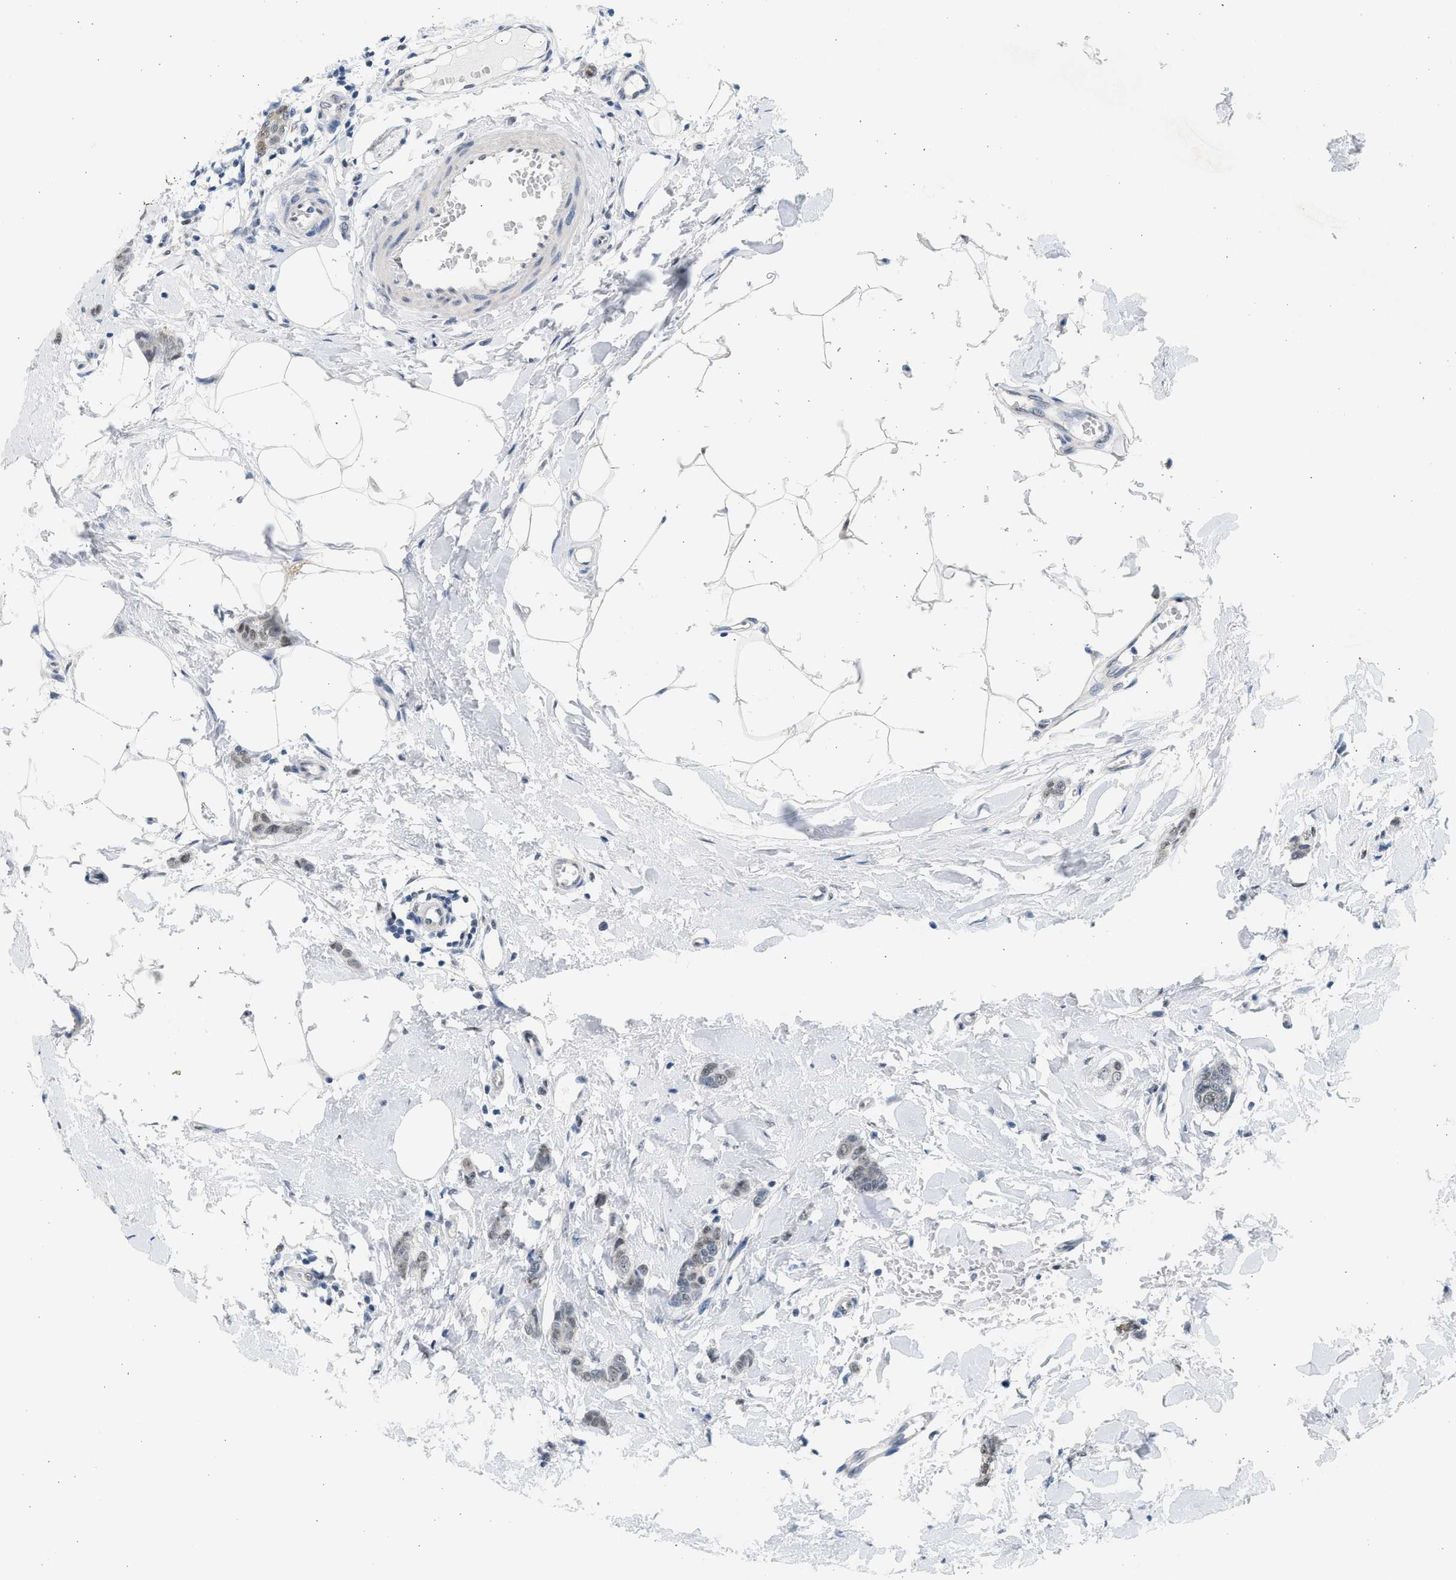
{"staining": {"intensity": "weak", "quantity": "<25%", "location": "nuclear"}, "tissue": "breast cancer", "cell_type": "Tumor cells", "image_type": "cancer", "snomed": [{"axis": "morphology", "description": "Lobular carcinoma"}, {"axis": "topography", "description": "Skin"}, {"axis": "topography", "description": "Breast"}], "caption": "This photomicrograph is of breast lobular carcinoma stained with IHC to label a protein in brown with the nuclei are counter-stained blue. There is no positivity in tumor cells.", "gene": "HIPK1", "patient": {"sex": "female", "age": 46}}